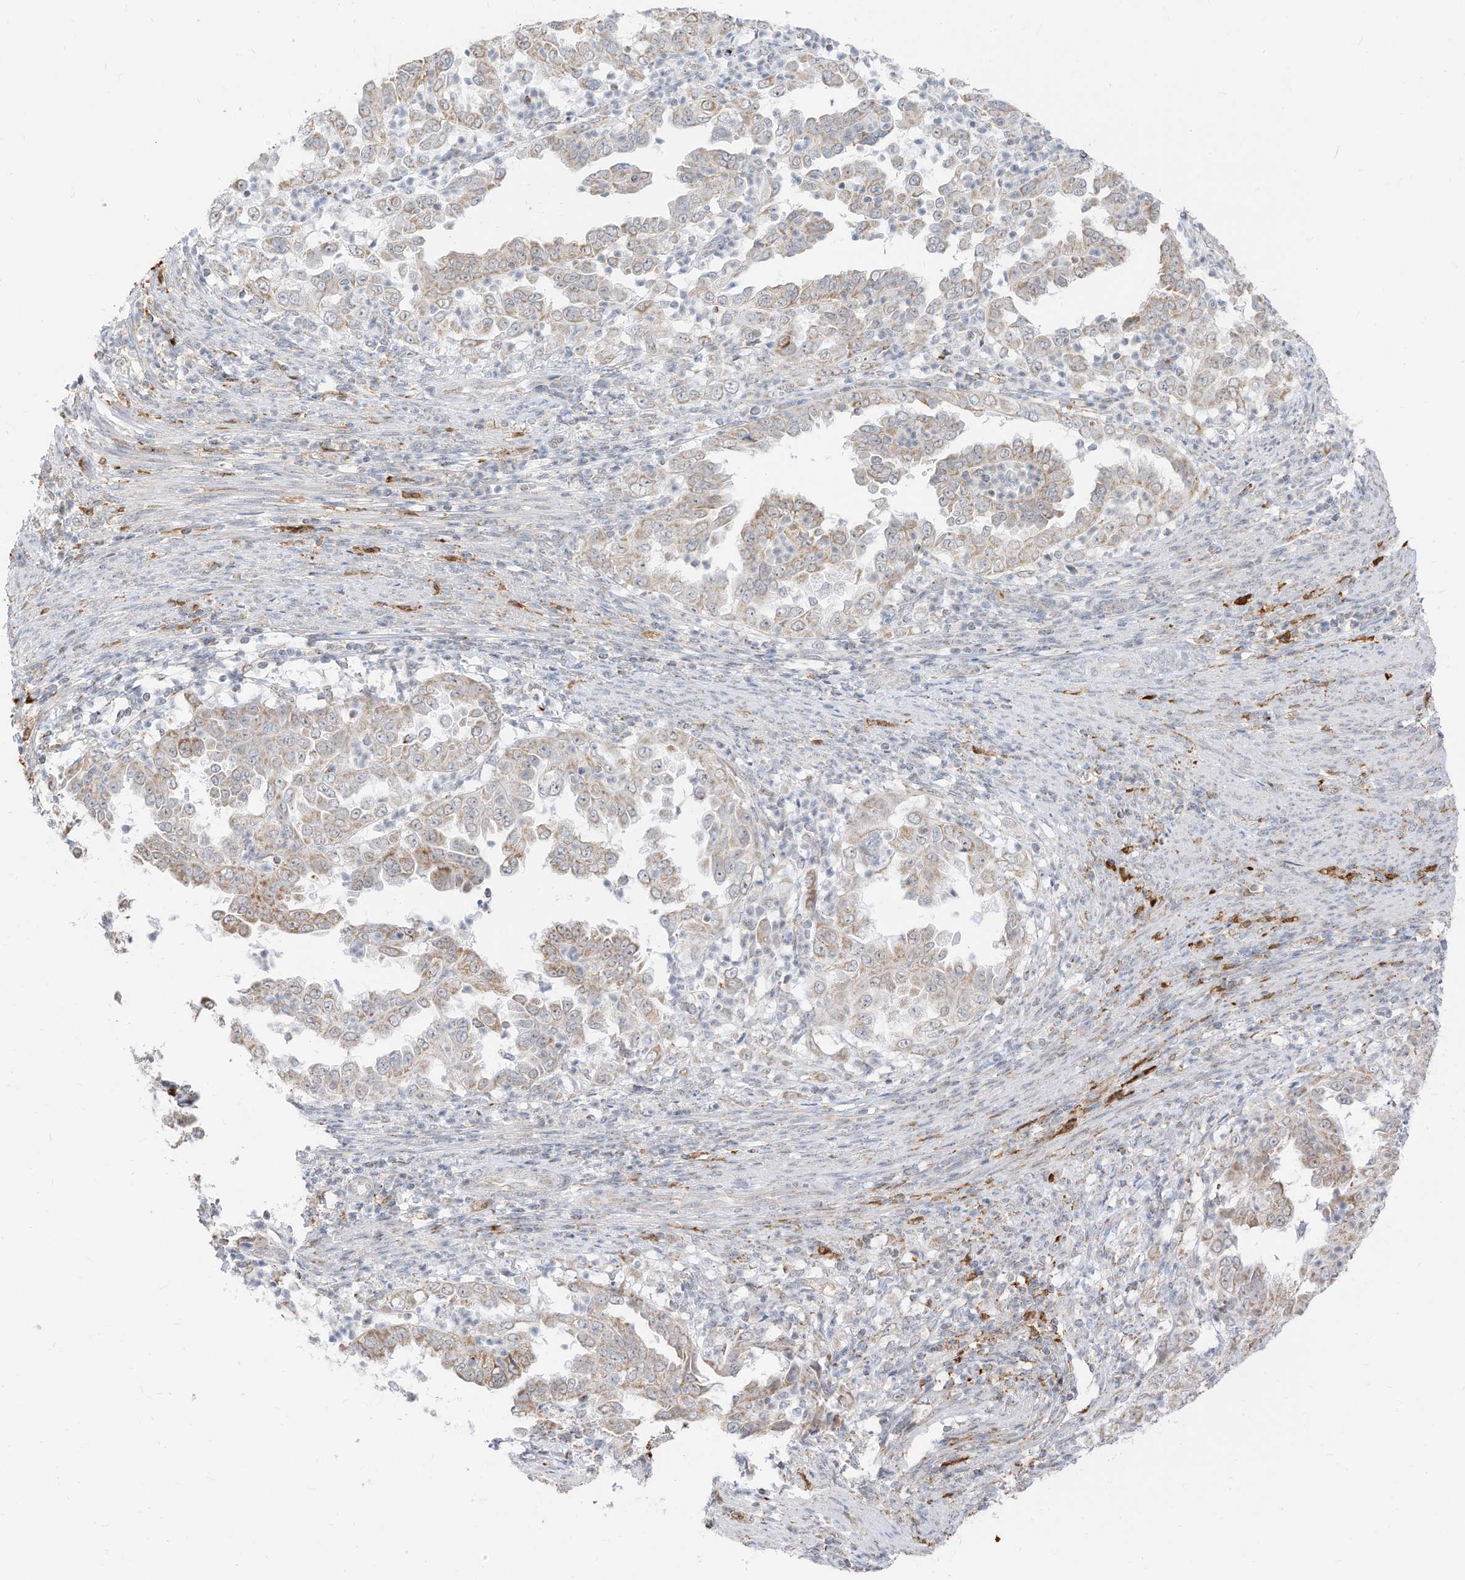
{"staining": {"intensity": "weak", "quantity": ">75%", "location": "cytoplasmic/membranous"}, "tissue": "endometrial cancer", "cell_type": "Tumor cells", "image_type": "cancer", "snomed": [{"axis": "morphology", "description": "Adenocarcinoma, NOS"}, {"axis": "topography", "description": "Endometrium"}], "caption": "The histopathology image shows staining of endometrial cancer (adenocarcinoma), revealing weak cytoplasmic/membranous protein expression (brown color) within tumor cells.", "gene": "MTUS2", "patient": {"sex": "female", "age": 85}}